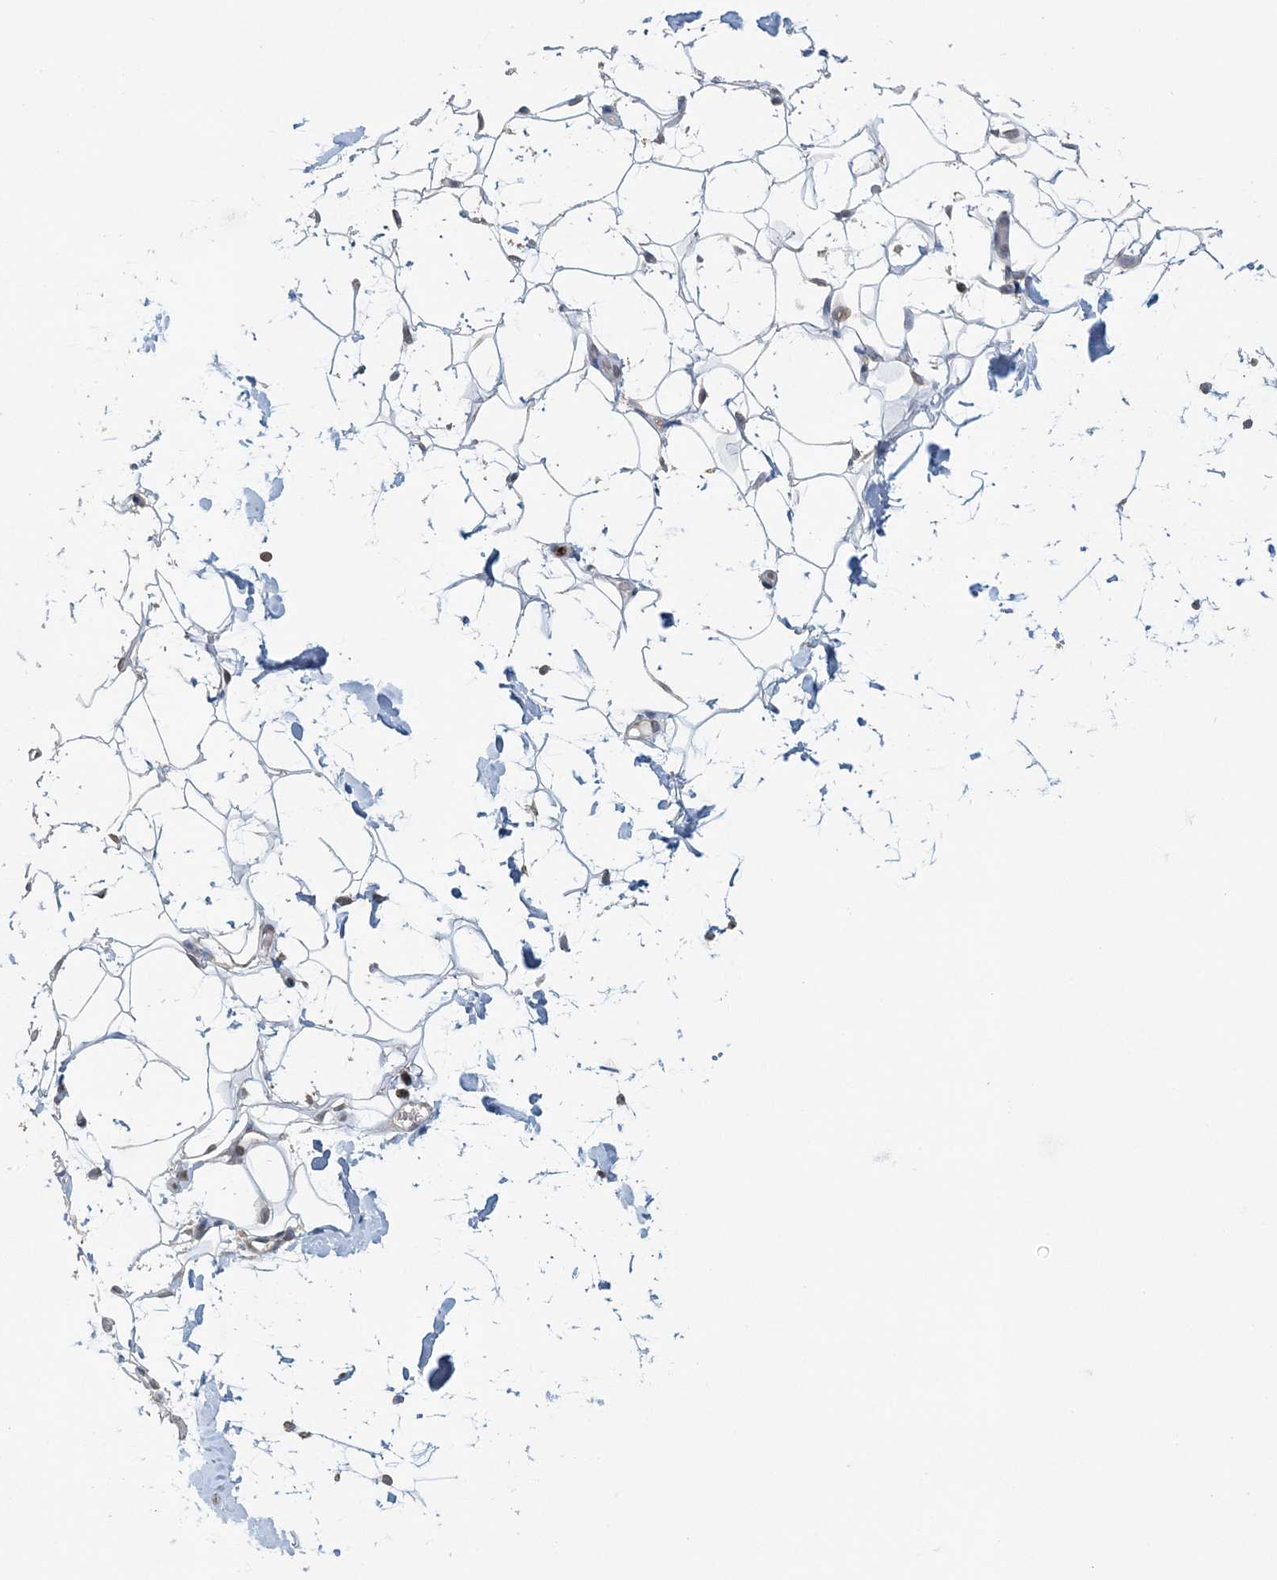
{"staining": {"intensity": "negative", "quantity": "none", "location": "none"}, "tissue": "adipose tissue", "cell_type": "Adipocytes", "image_type": "normal", "snomed": [{"axis": "morphology", "description": "Normal tissue, NOS"}, {"axis": "topography", "description": "Breast"}], "caption": "An immunohistochemistry (IHC) image of unremarkable adipose tissue is shown. There is no staining in adipocytes of adipose tissue.", "gene": "FAM110A", "patient": {"sex": "female", "age": 26}}